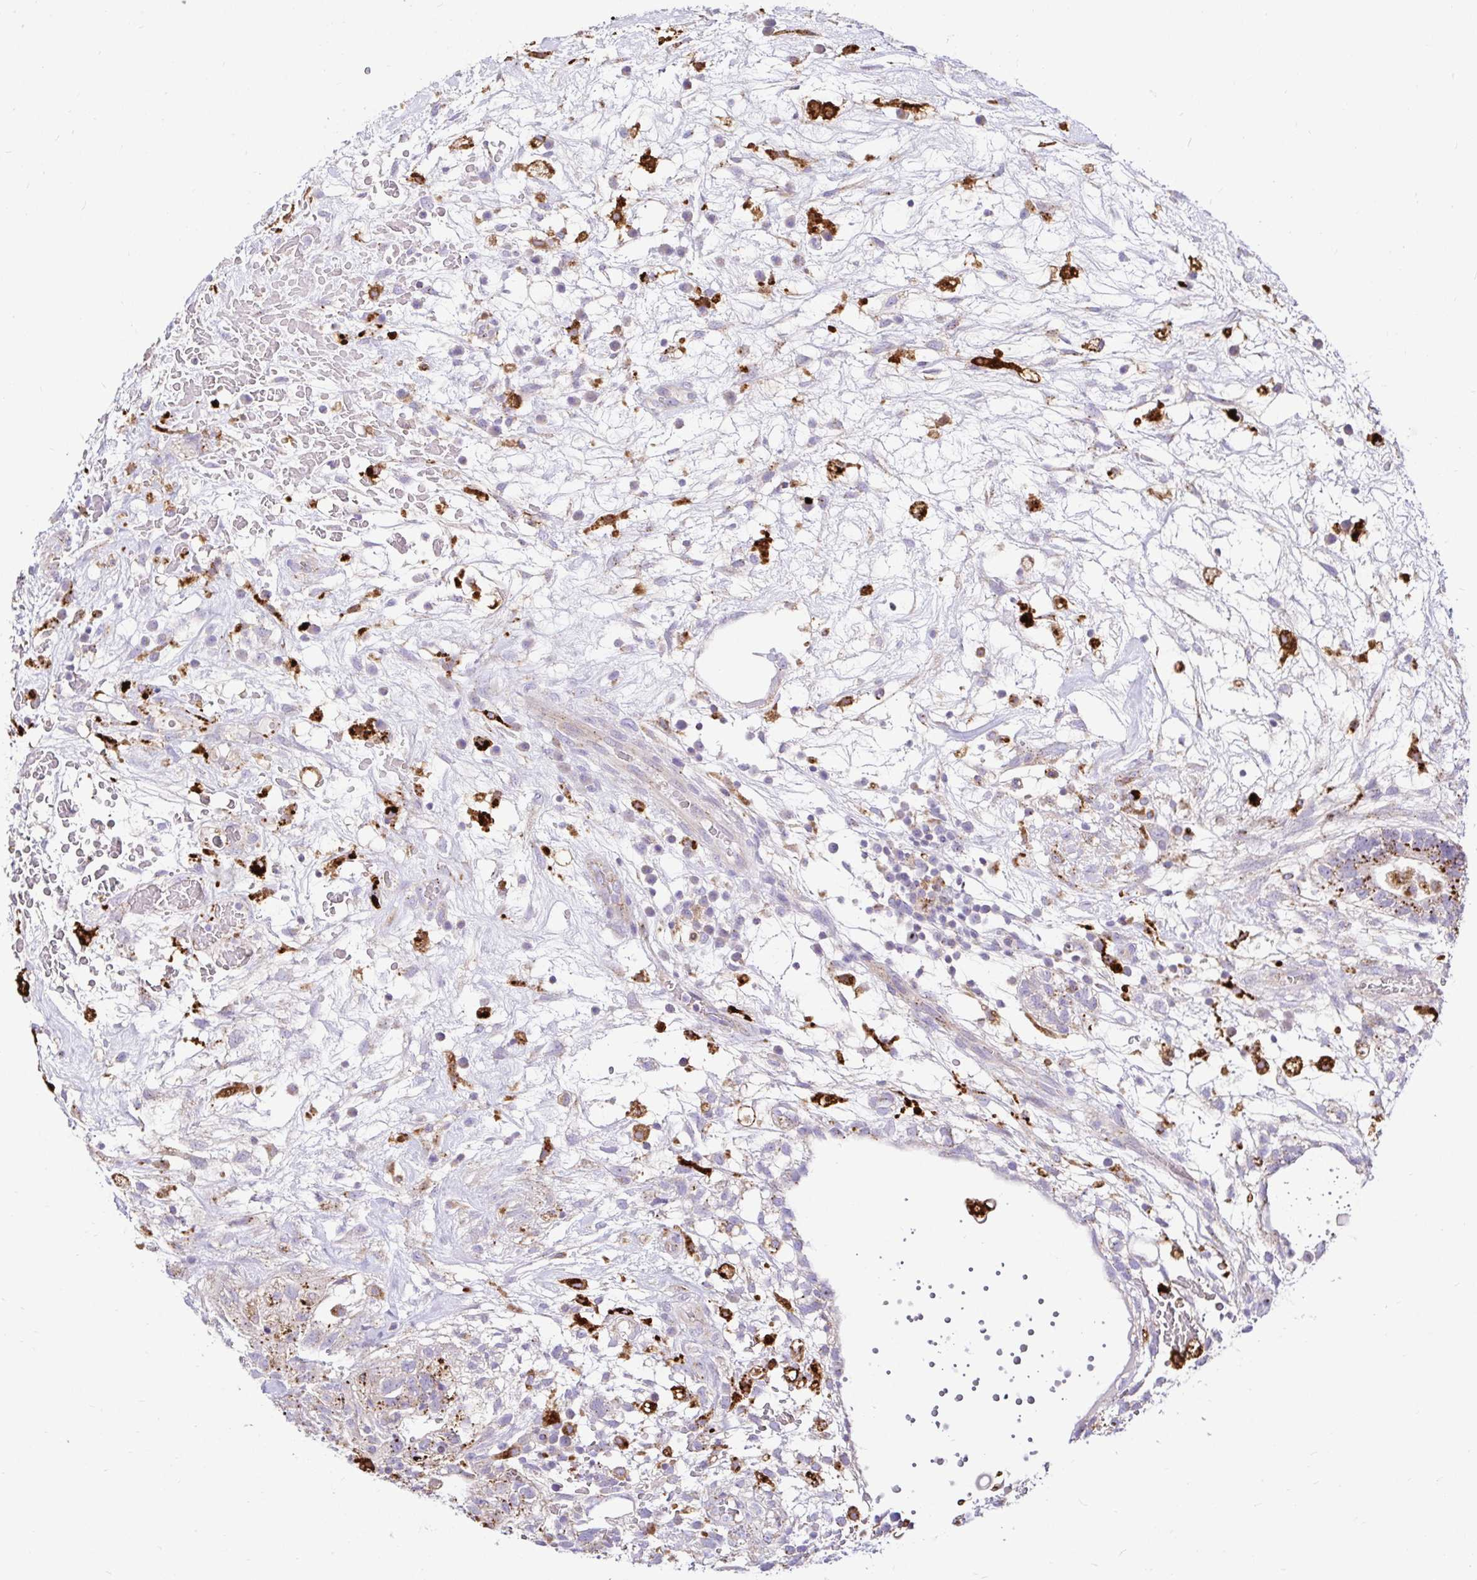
{"staining": {"intensity": "moderate", "quantity": "<25%", "location": "cytoplasmic/membranous"}, "tissue": "testis cancer", "cell_type": "Tumor cells", "image_type": "cancer", "snomed": [{"axis": "morphology", "description": "Normal tissue, NOS"}, {"axis": "morphology", "description": "Carcinoma, Embryonal, NOS"}, {"axis": "topography", "description": "Testis"}], "caption": "Tumor cells demonstrate moderate cytoplasmic/membranous staining in about <25% of cells in testis embryonal carcinoma.", "gene": "FUCA1", "patient": {"sex": "male", "age": 32}}